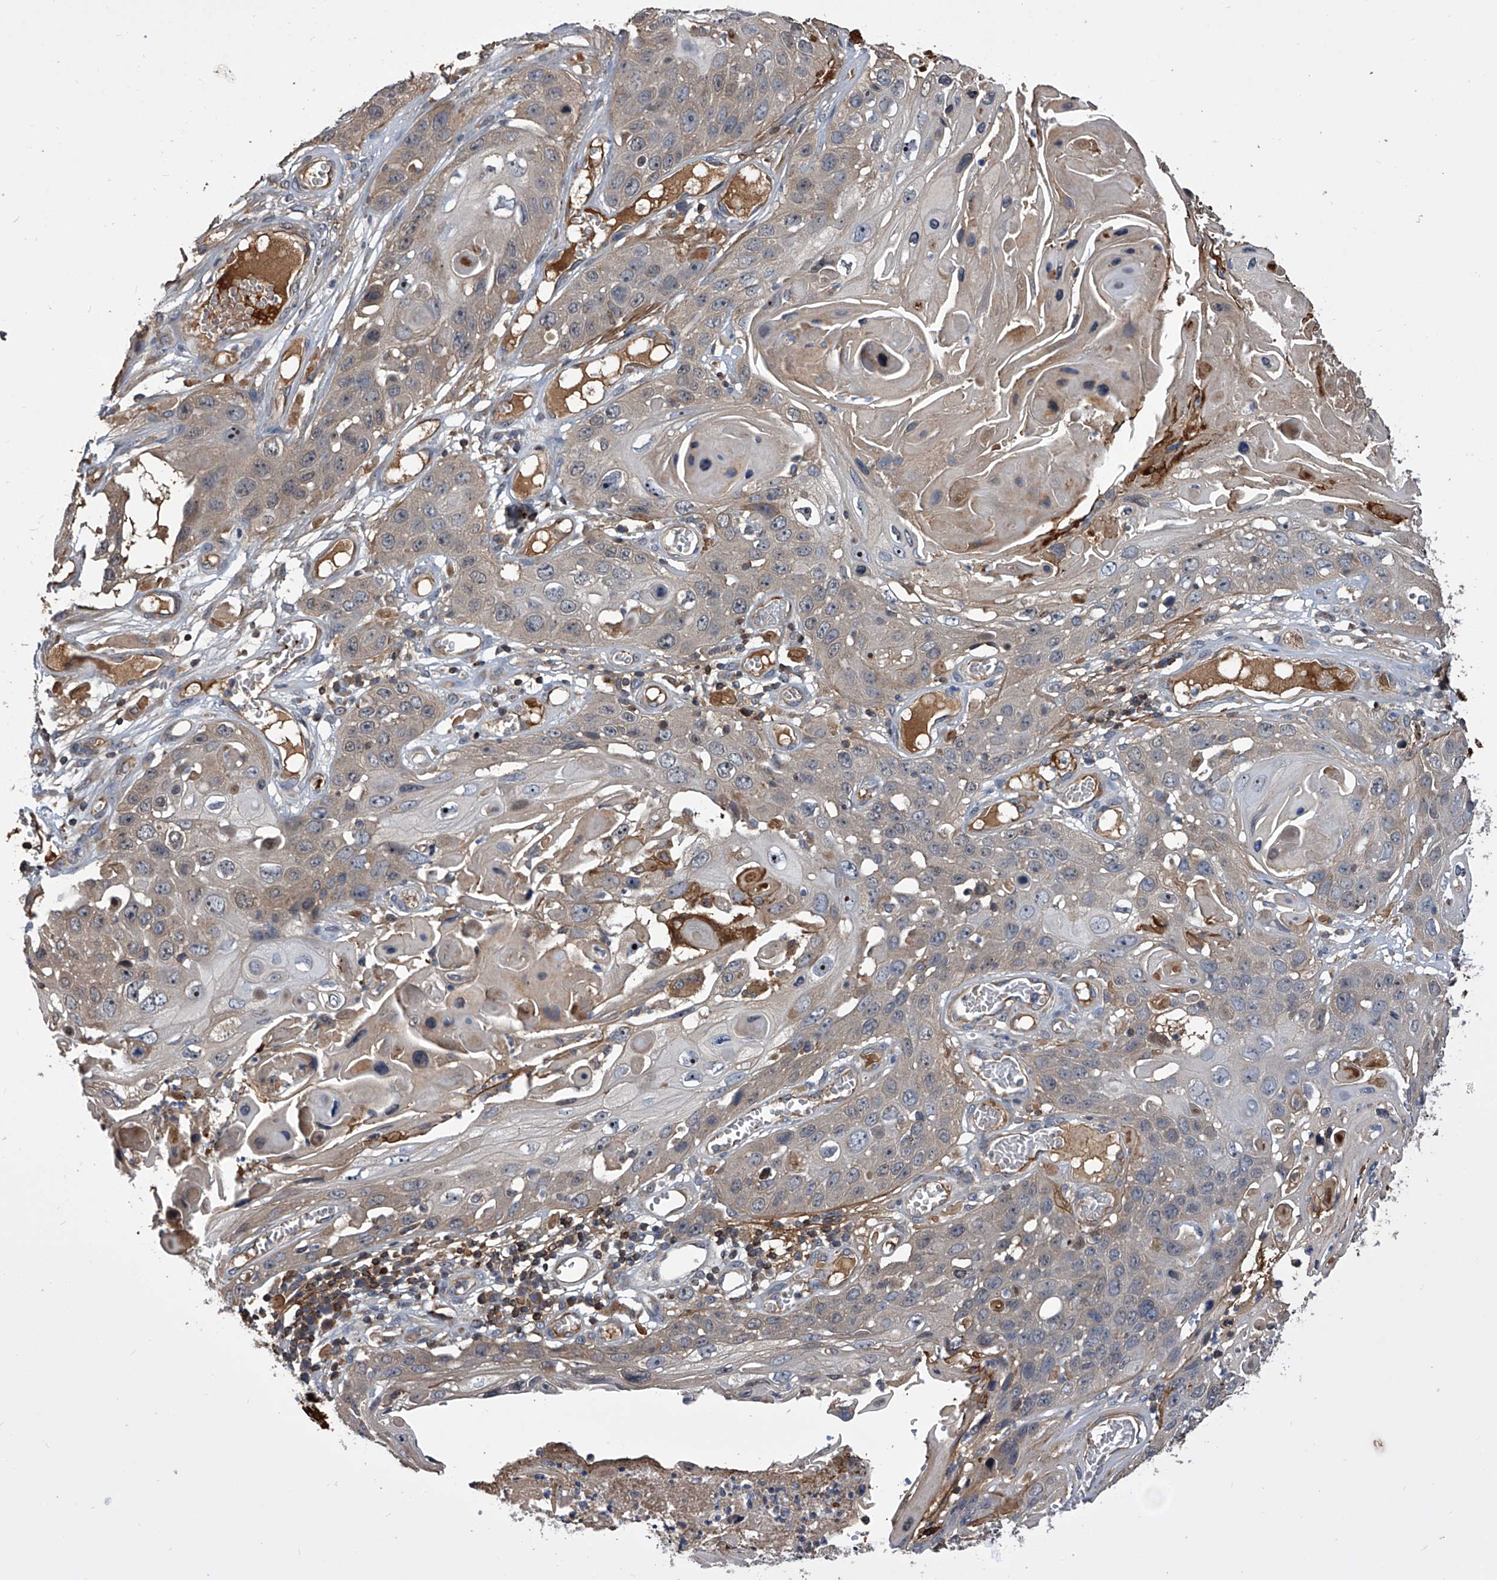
{"staining": {"intensity": "moderate", "quantity": "<25%", "location": "cytoplasmic/membranous,nuclear"}, "tissue": "skin cancer", "cell_type": "Tumor cells", "image_type": "cancer", "snomed": [{"axis": "morphology", "description": "Squamous cell carcinoma, NOS"}, {"axis": "topography", "description": "Skin"}], "caption": "Squamous cell carcinoma (skin) stained with a protein marker displays moderate staining in tumor cells.", "gene": "CUL7", "patient": {"sex": "male", "age": 55}}